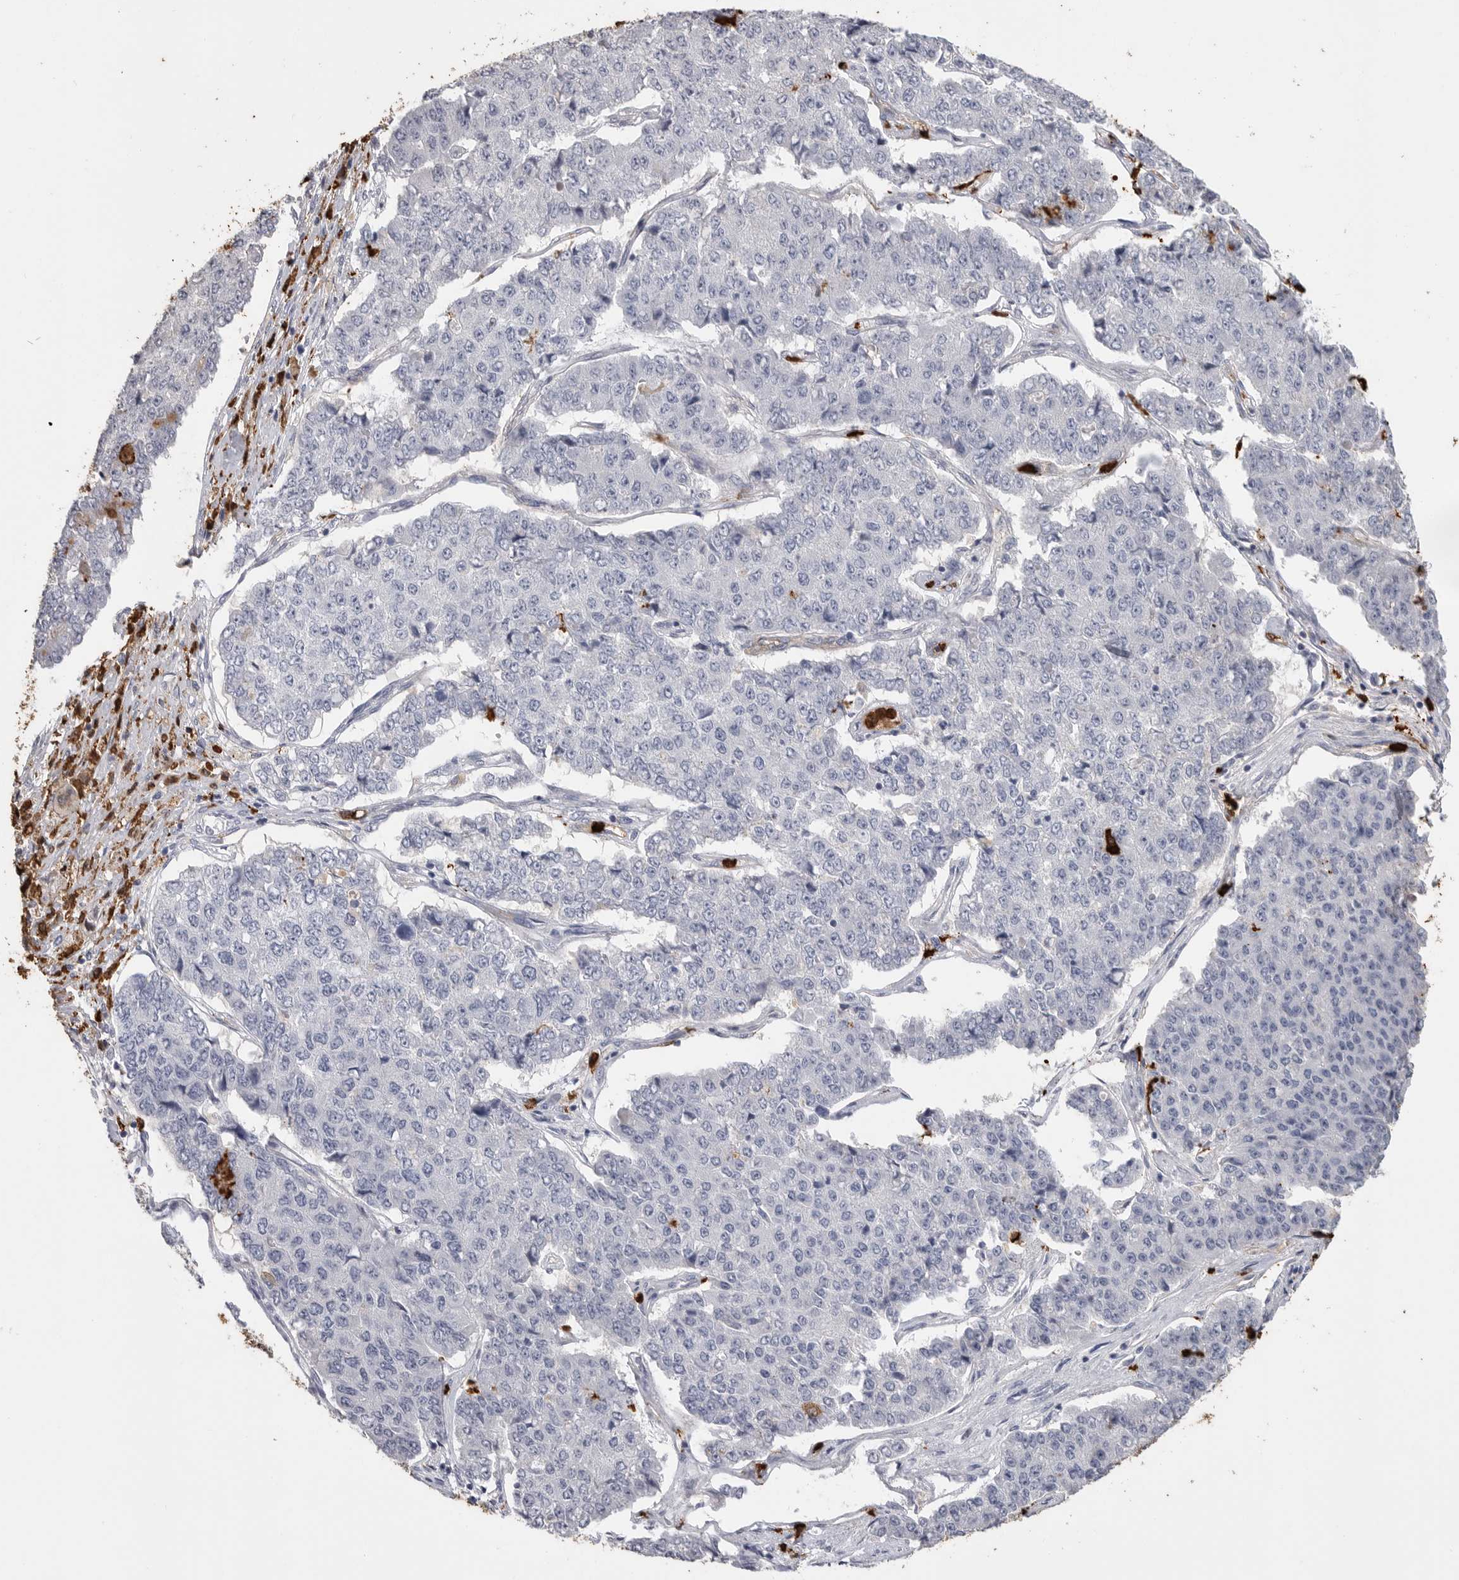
{"staining": {"intensity": "negative", "quantity": "none", "location": "none"}, "tissue": "pancreatic cancer", "cell_type": "Tumor cells", "image_type": "cancer", "snomed": [{"axis": "morphology", "description": "Adenocarcinoma, NOS"}, {"axis": "topography", "description": "Pancreas"}], "caption": "An immunohistochemistry photomicrograph of pancreatic cancer is shown. There is no staining in tumor cells of pancreatic cancer.", "gene": "CYB561D1", "patient": {"sex": "male", "age": 50}}